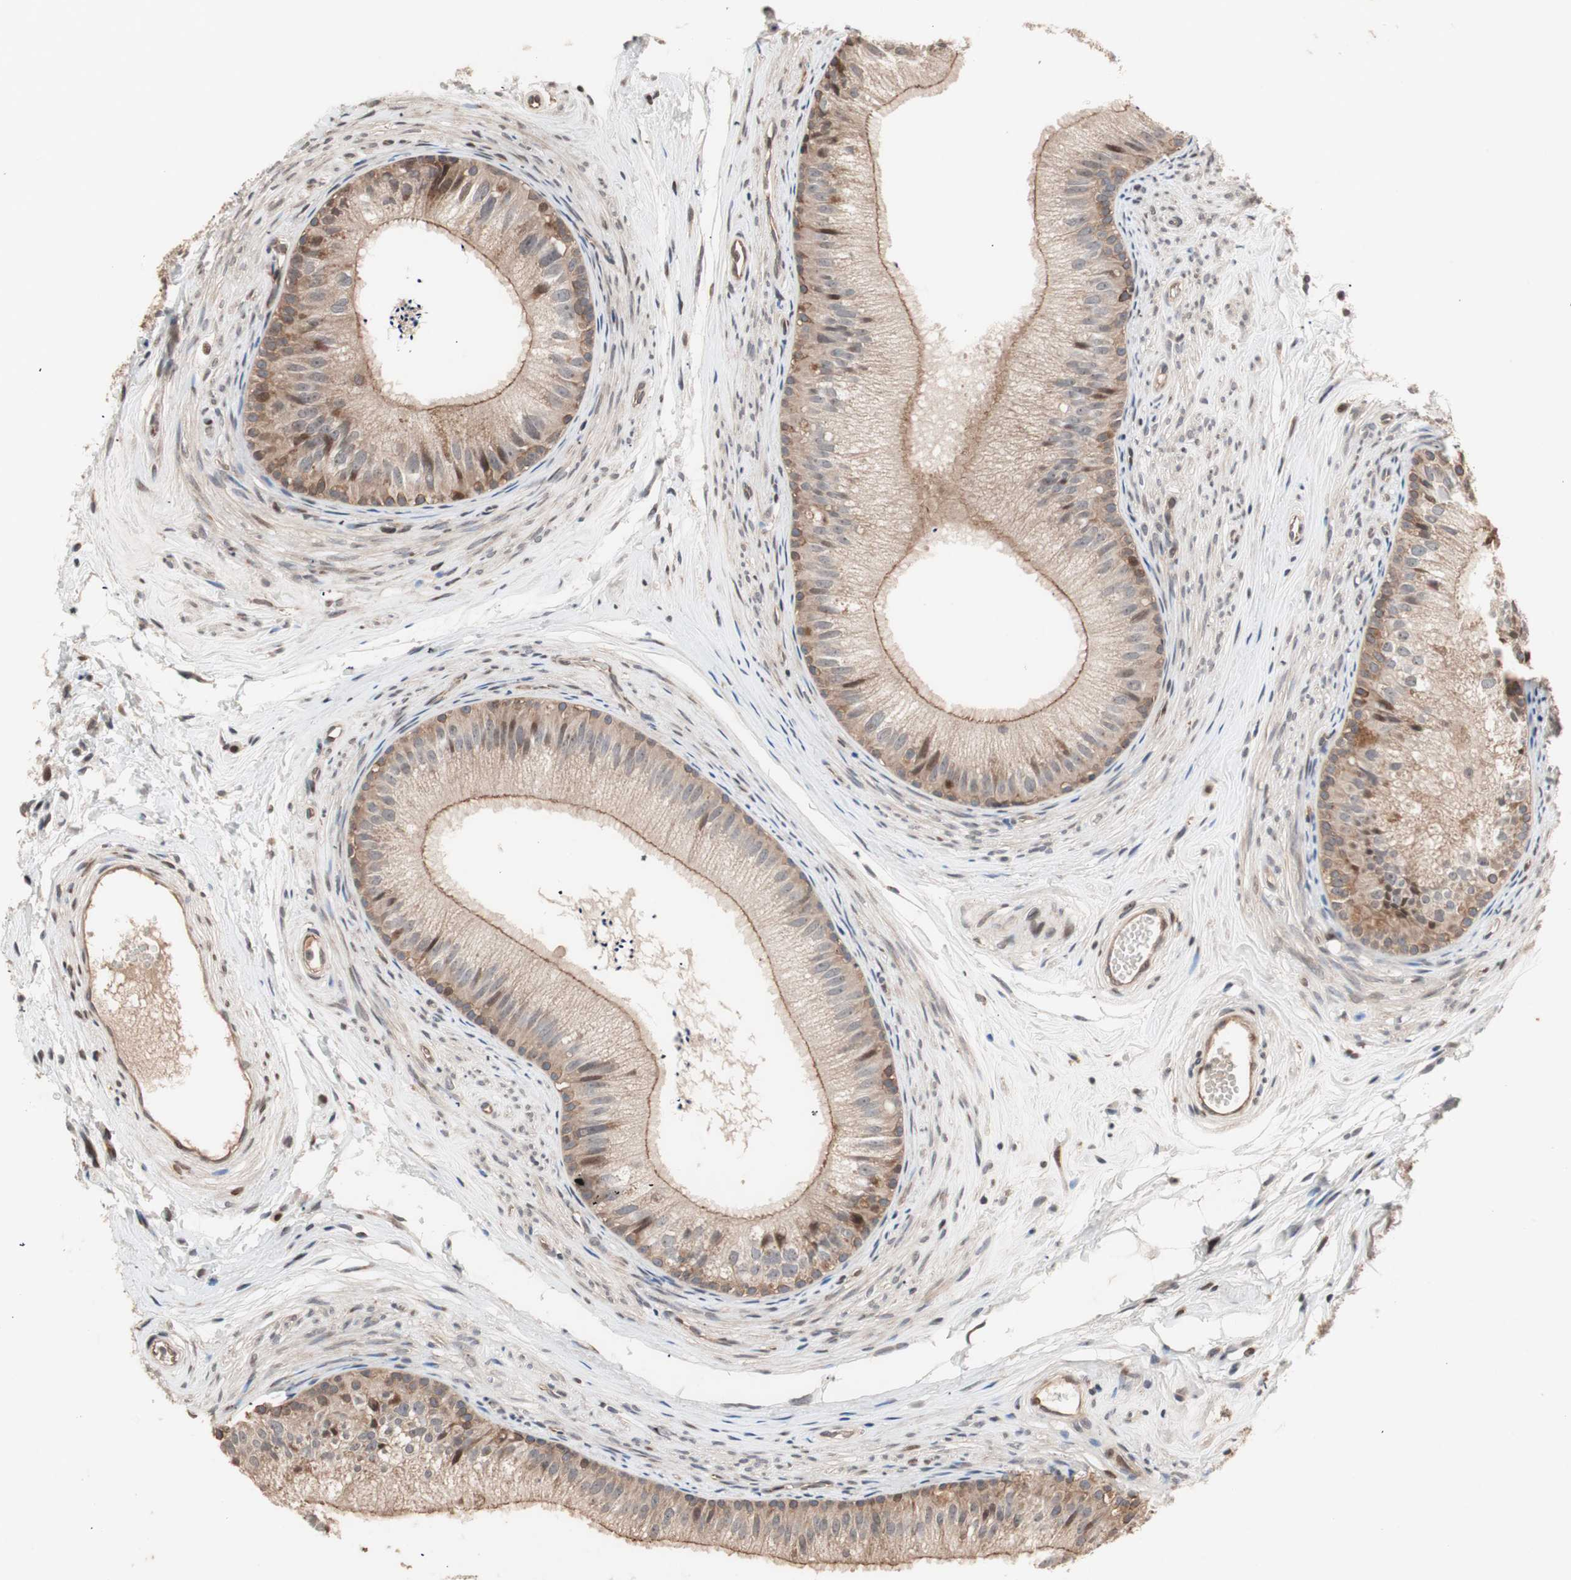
{"staining": {"intensity": "strong", "quantity": ">75%", "location": "cytoplasmic/membranous"}, "tissue": "epididymis", "cell_type": "Glandular cells", "image_type": "normal", "snomed": [{"axis": "morphology", "description": "Normal tissue, NOS"}, {"axis": "topography", "description": "Epididymis"}], "caption": "Immunohistochemical staining of normal epididymis exhibits strong cytoplasmic/membranous protein positivity in about >75% of glandular cells. Ihc stains the protein in brown and the nuclei are stained blue.", "gene": "NF2", "patient": {"sex": "male", "age": 56}}